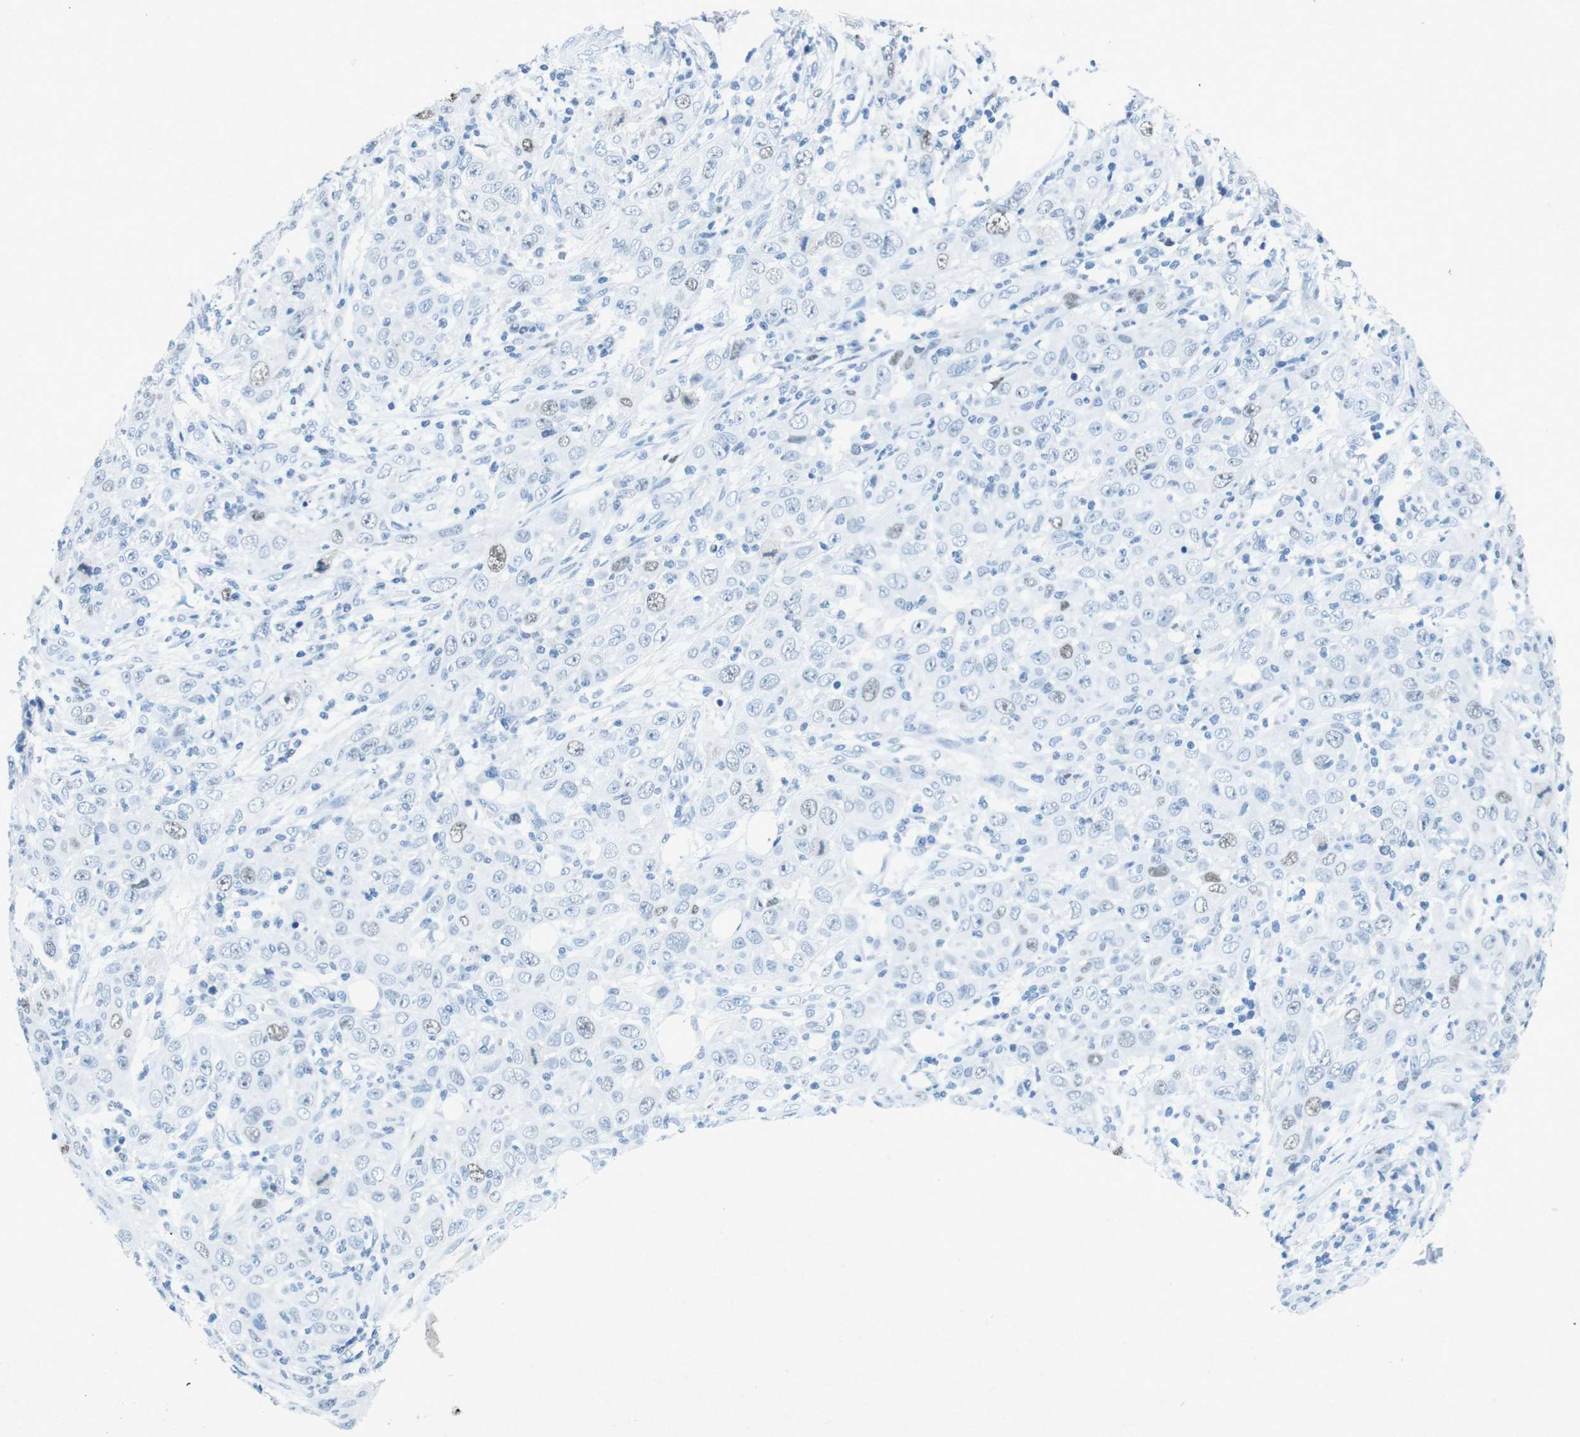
{"staining": {"intensity": "weak", "quantity": "<25%", "location": "nuclear"}, "tissue": "skin cancer", "cell_type": "Tumor cells", "image_type": "cancer", "snomed": [{"axis": "morphology", "description": "Squamous cell carcinoma, NOS"}, {"axis": "topography", "description": "Skin"}], "caption": "An image of human squamous cell carcinoma (skin) is negative for staining in tumor cells. Nuclei are stained in blue.", "gene": "CTAG1B", "patient": {"sex": "female", "age": 88}}